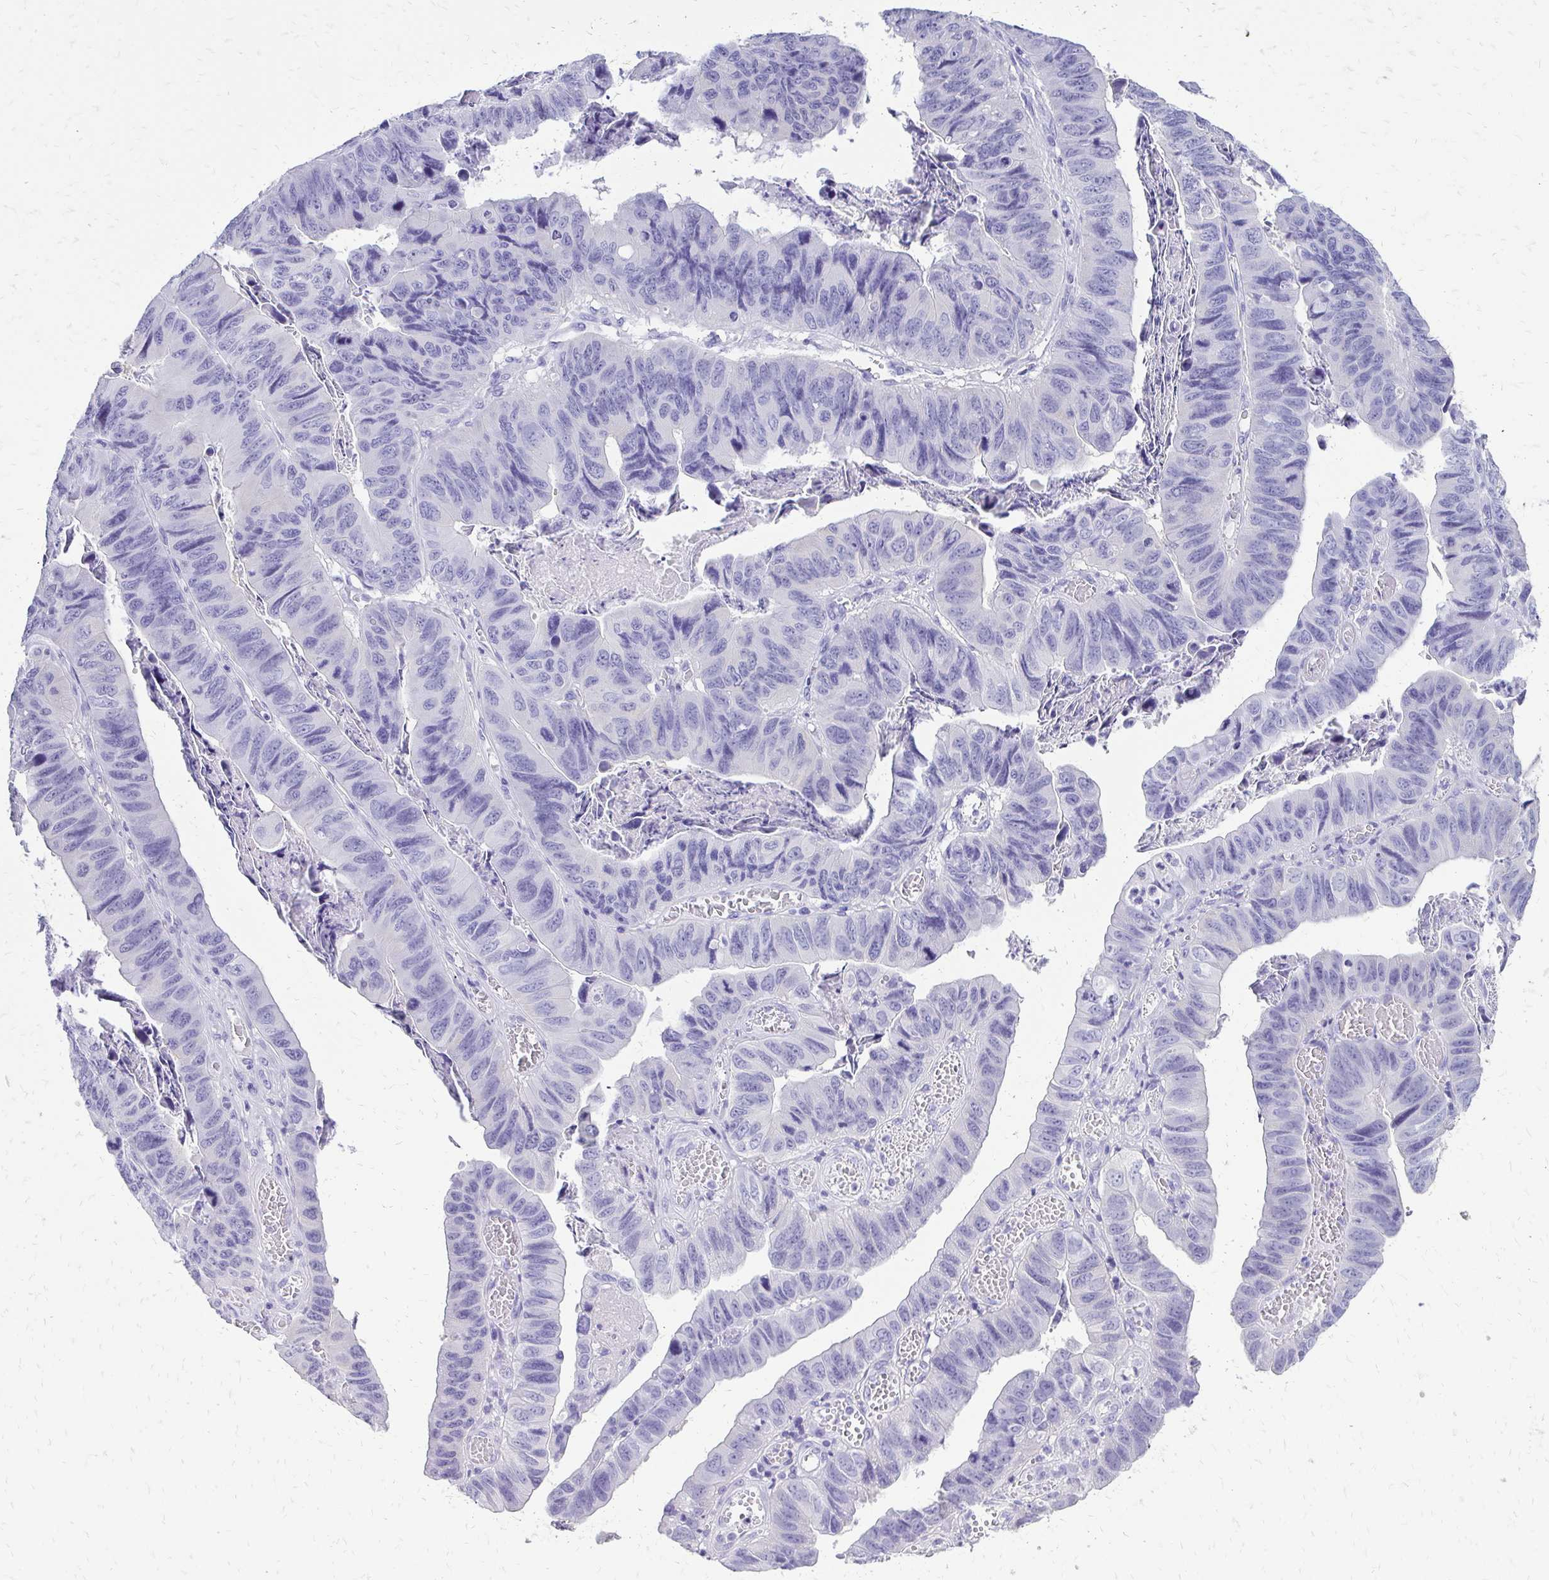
{"staining": {"intensity": "negative", "quantity": "none", "location": "none"}, "tissue": "stomach cancer", "cell_type": "Tumor cells", "image_type": "cancer", "snomed": [{"axis": "morphology", "description": "Adenocarcinoma, NOS"}, {"axis": "topography", "description": "Stomach, lower"}], "caption": "Tumor cells show no significant expression in stomach cancer.", "gene": "SLC32A1", "patient": {"sex": "male", "age": 77}}